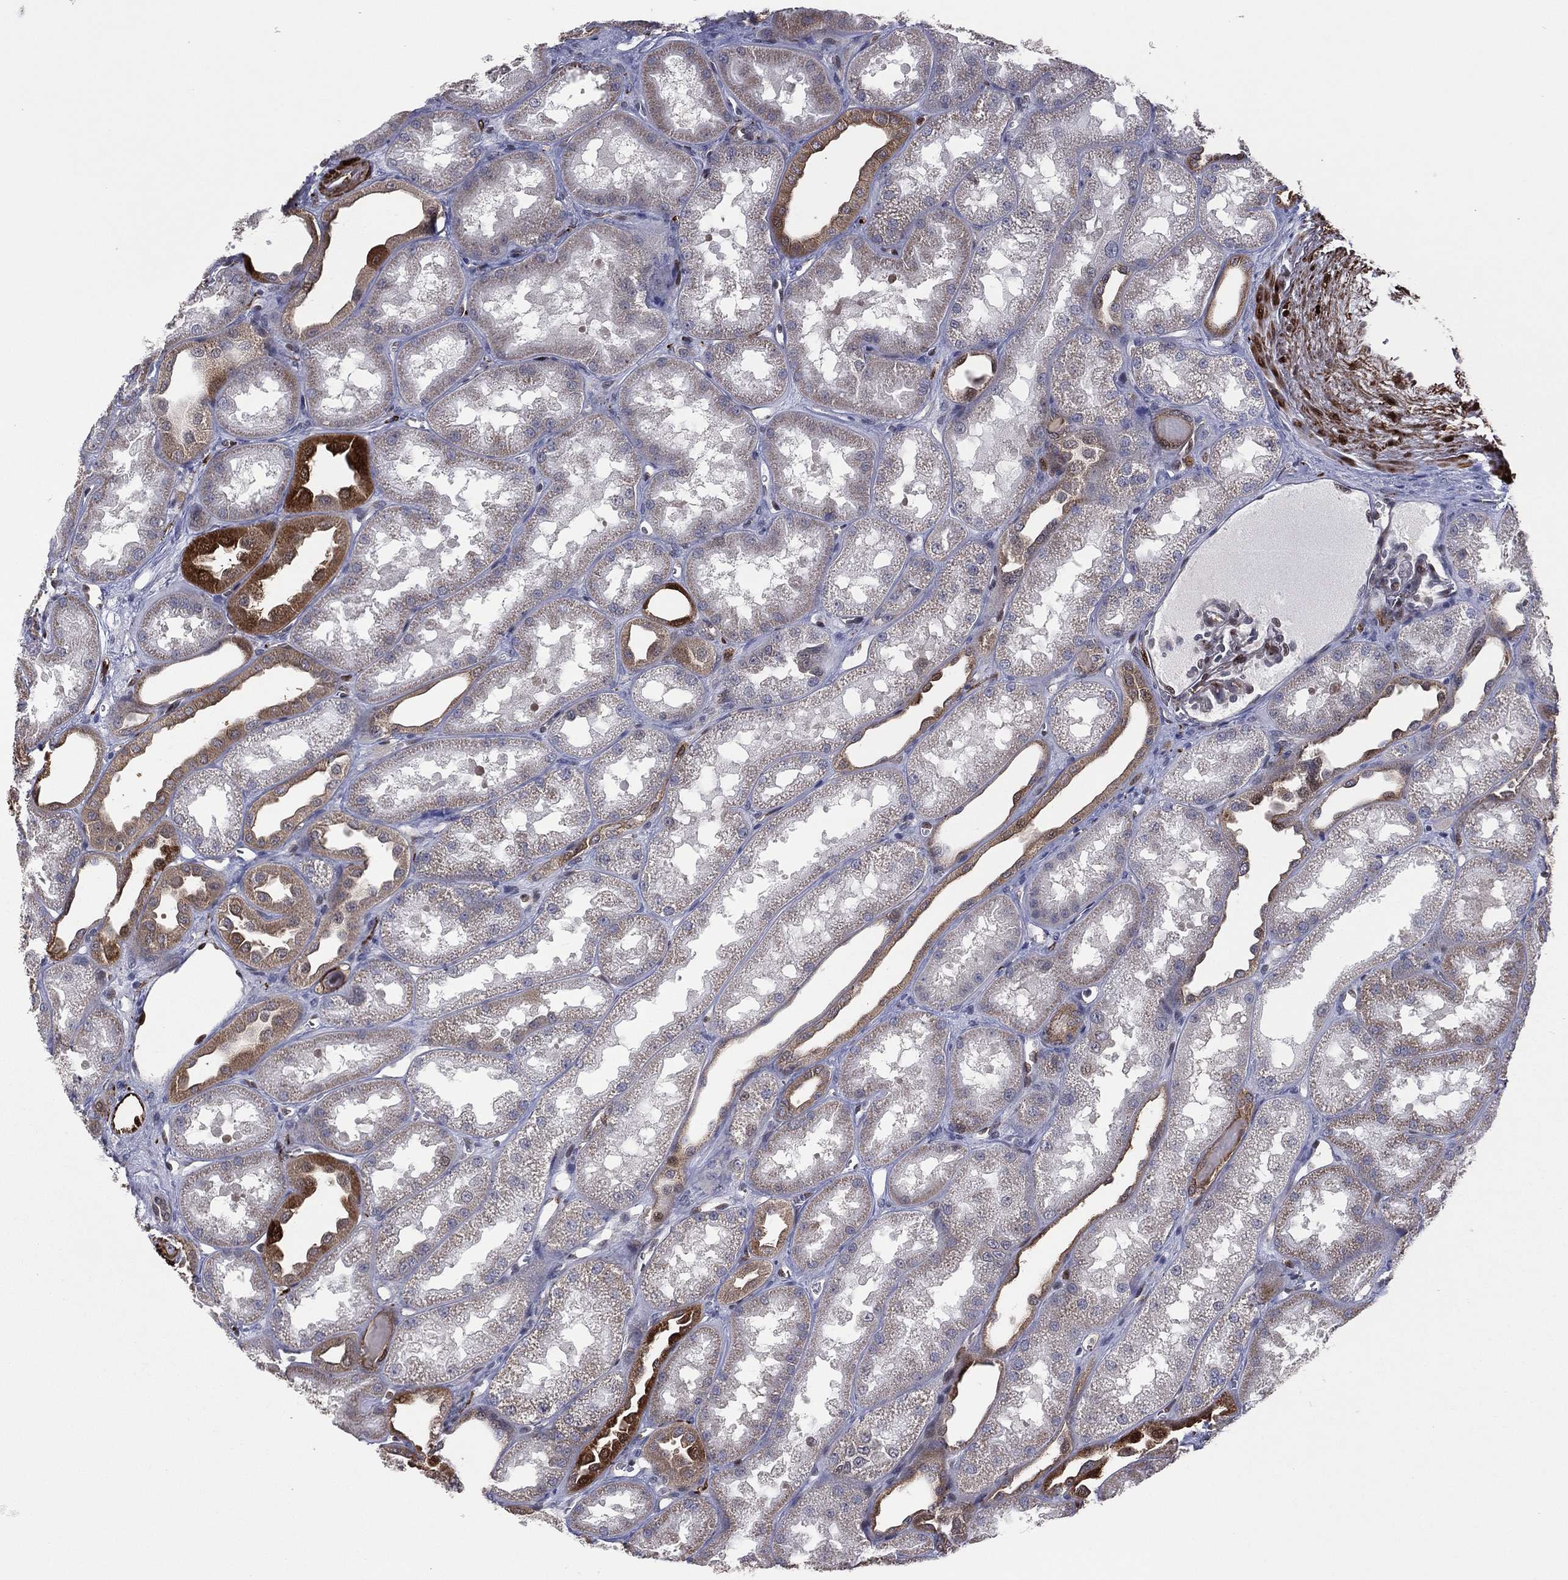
{"staining": {"intensity": "weak", "quantity": "<25%", "location": "nuclear"}, "tissue": "kidney", "cell_type": "Cells in glomeruli", "image_type": "normal", "snomed": [{"axis": "morphology", "description": "Normal tissue, NOS"}, {"axis": "topography", "description": "Kidney"}], "caption": "DAB immunohistochemical staining of benign human kidney exhibits no significant expression in cells in glomeruli.", "gene": "SNCG", "patient": {"sex": "male", "age": 61}}